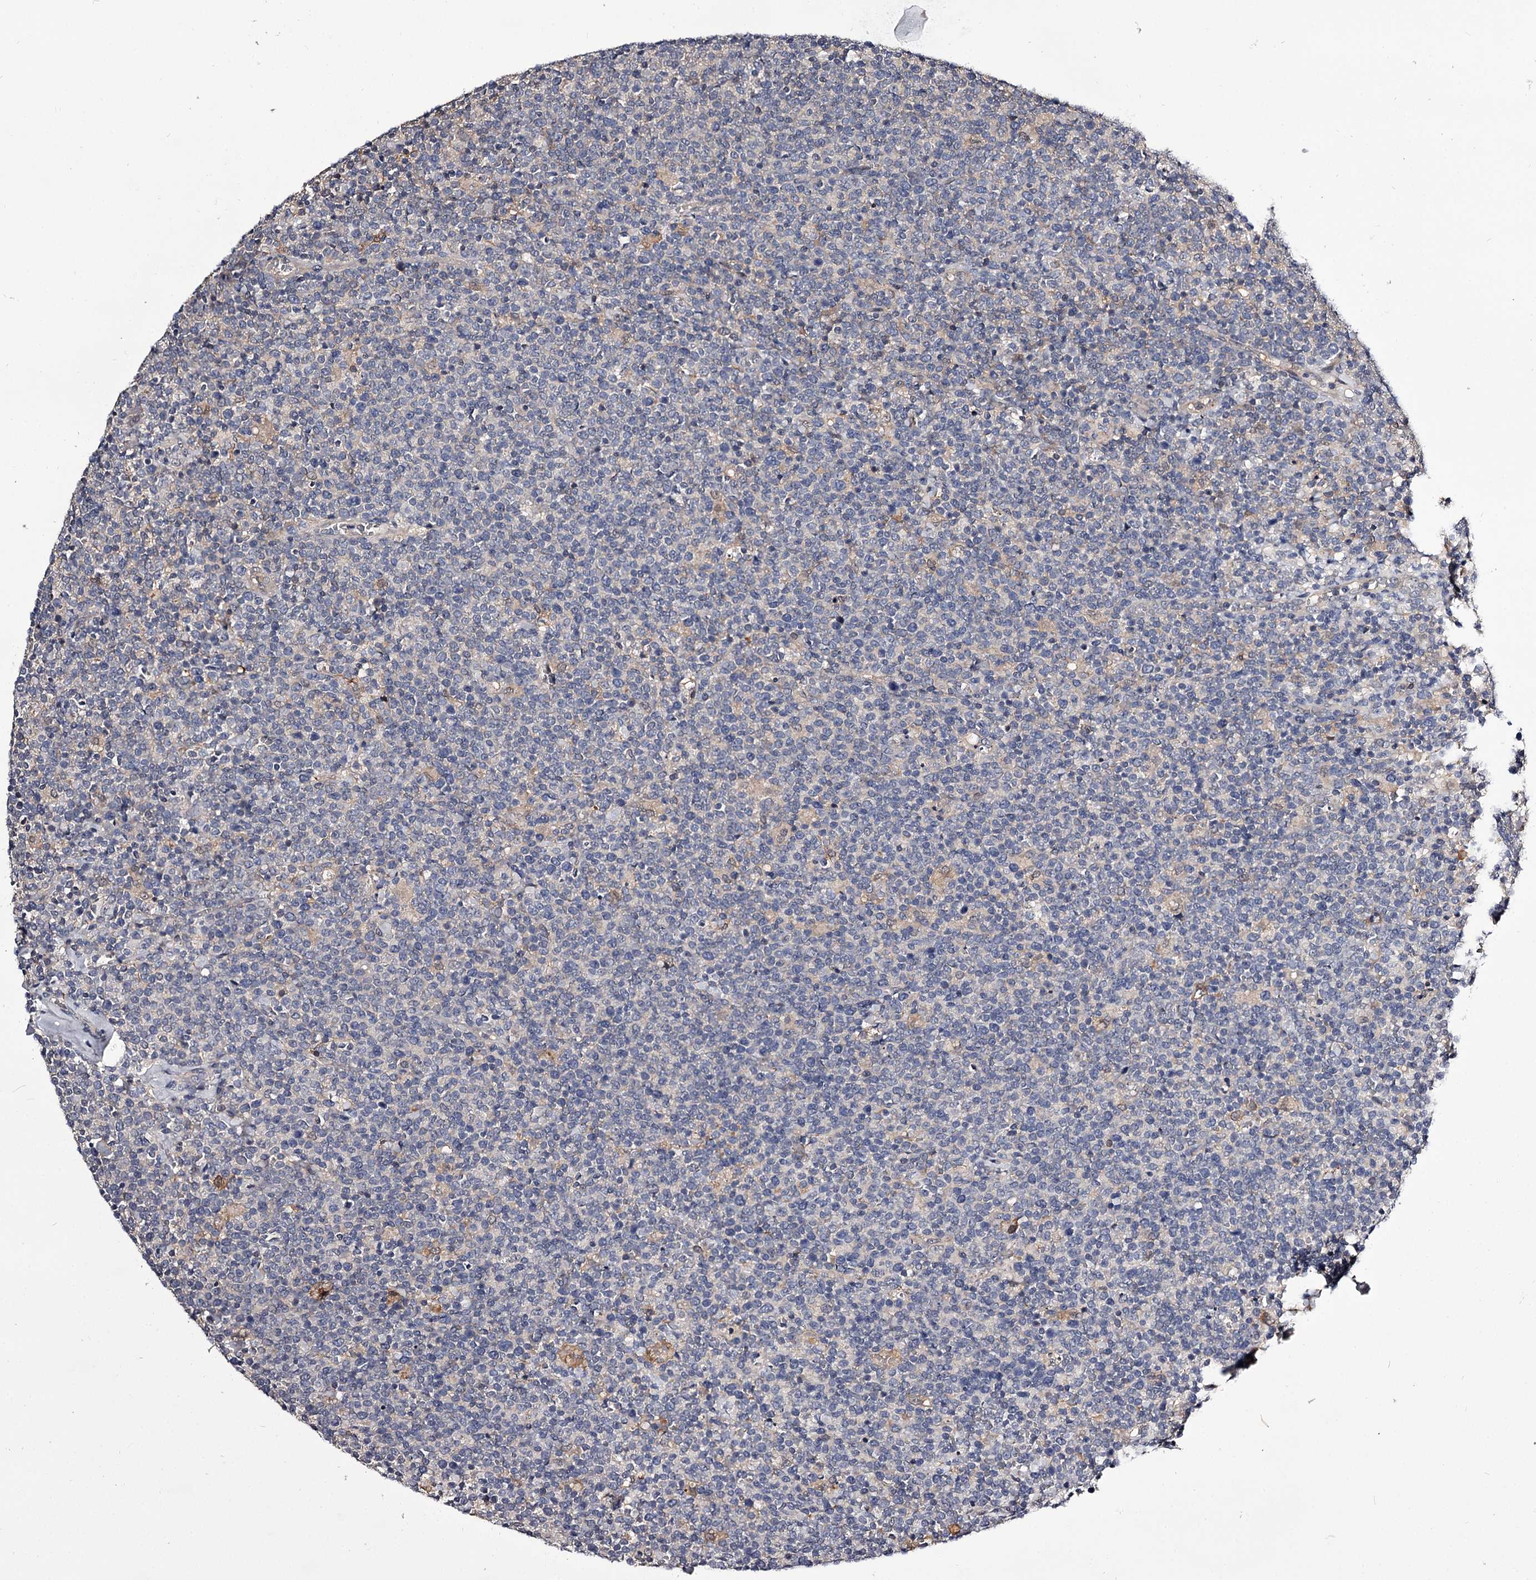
{"staining": {"intensity": "negative", "quantity": "none", "location": "none"}, "tissue": "lymphoma", "cell_type": "Tumor cells", "image_type": "cancer", "snomed": [{"axis": "morphology", "description": "Malignant lymphoma, non-Hodgkin's type, High grade"}, {"axis": "topography", "description": "Lymph node"}], "caption": "High magnification brightfield microscopy of malignant lymphoma, non-Hodgkin's type (high-grade) stained with DAB (brown) and counterstained with hematoxylin (blue): tumor cells show no significant expression.", "gene": "GSTO1", "patient": {"sex": "male", "age": 61}}